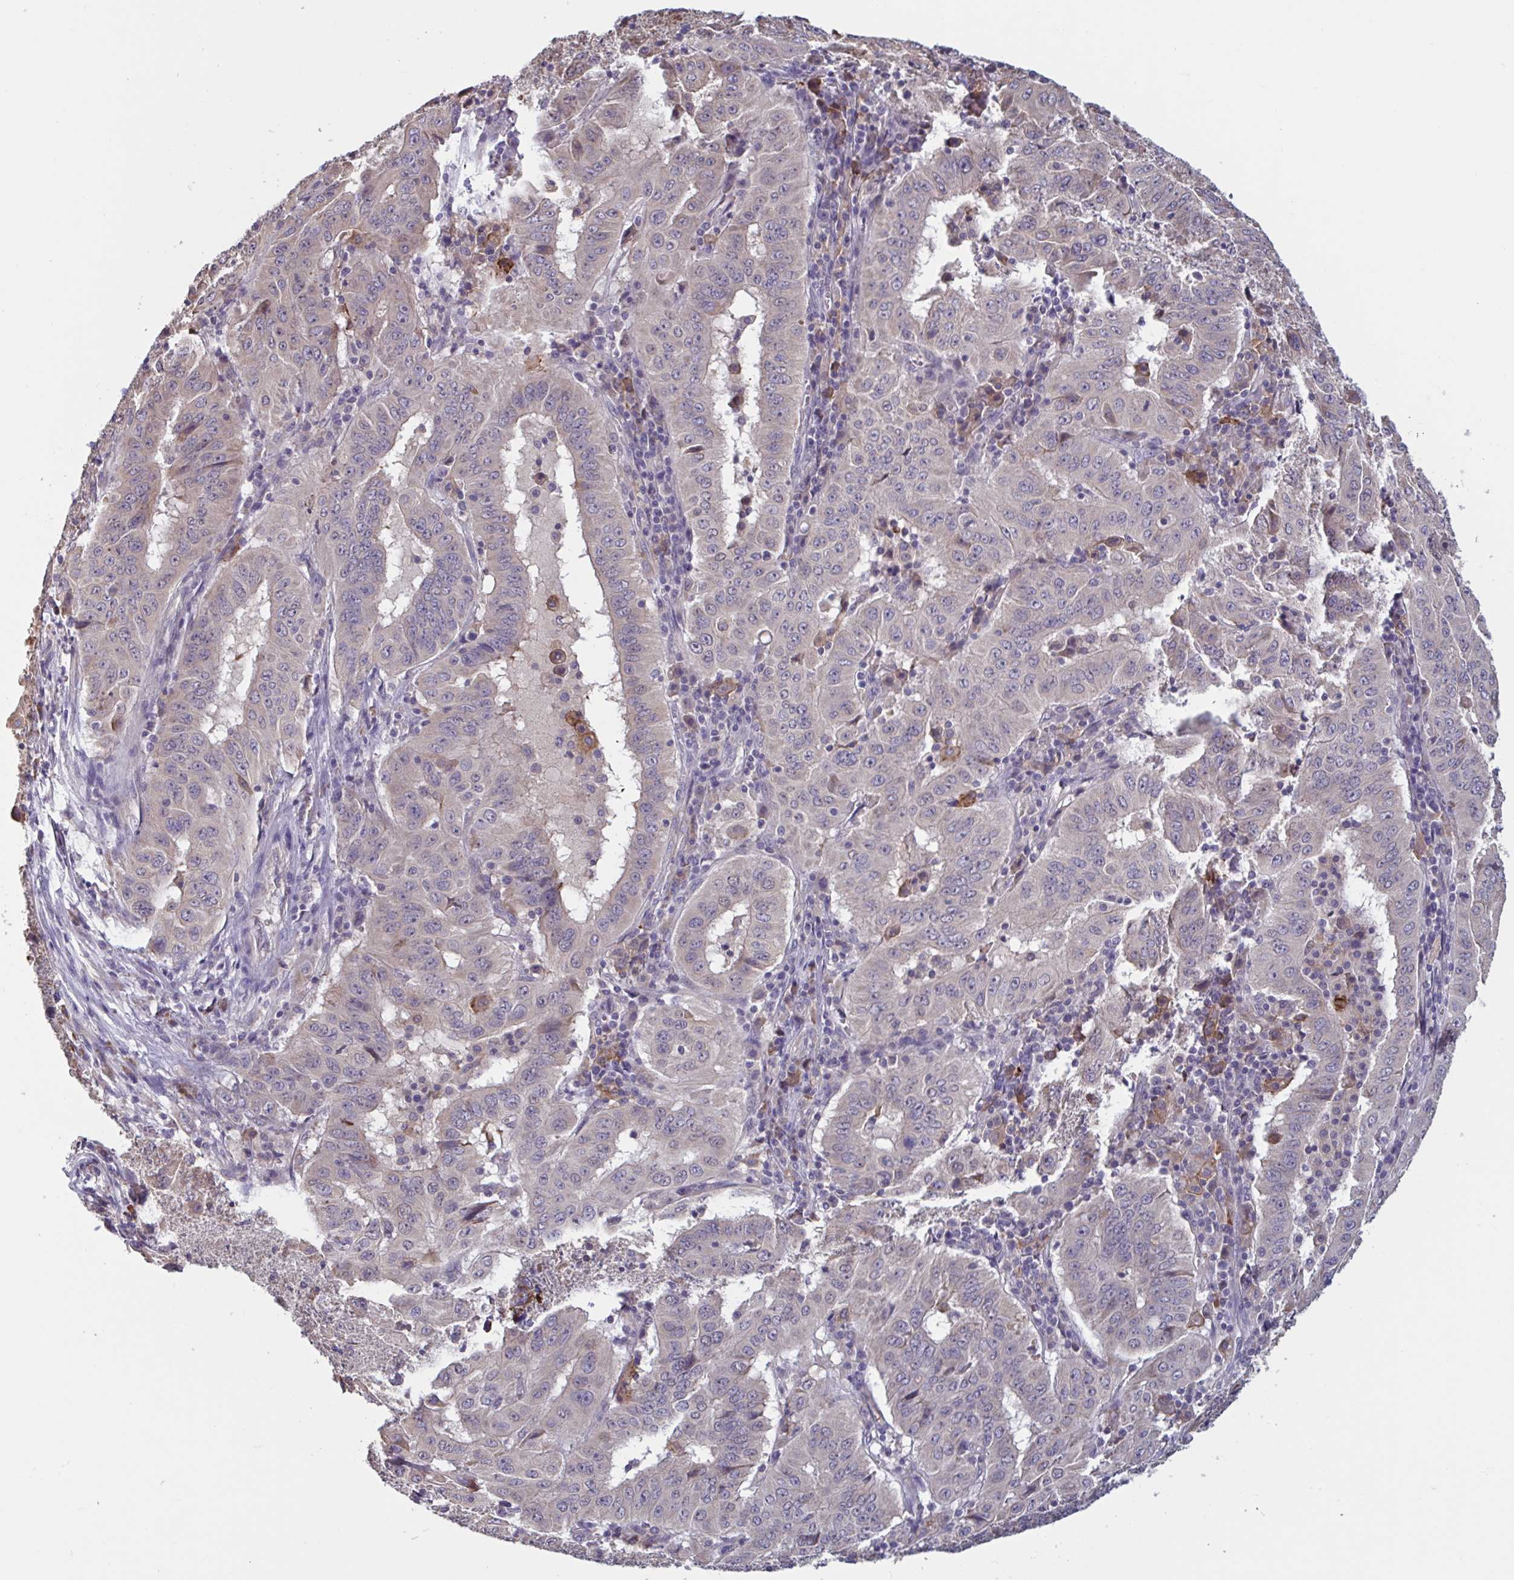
{"staining": {"intensity": "negative", "quantity": "none", "location": "none"}, "tissue": "pancreatic cancer", "cell_type": "Tumor cells", "image_type": "cancer", "snomed": [{"axis": "morphology", "description": "Adenocarcinoma, NOS"}, {"axis": "topography", "description": "Pancreas"}], "caption": "Immunohistochemical staining of human pancreatic adenocarcinoma displays no significant positivity in tumor cells.", "gene": "CD1E", "patient": {"sex": "male", "age": 63}}